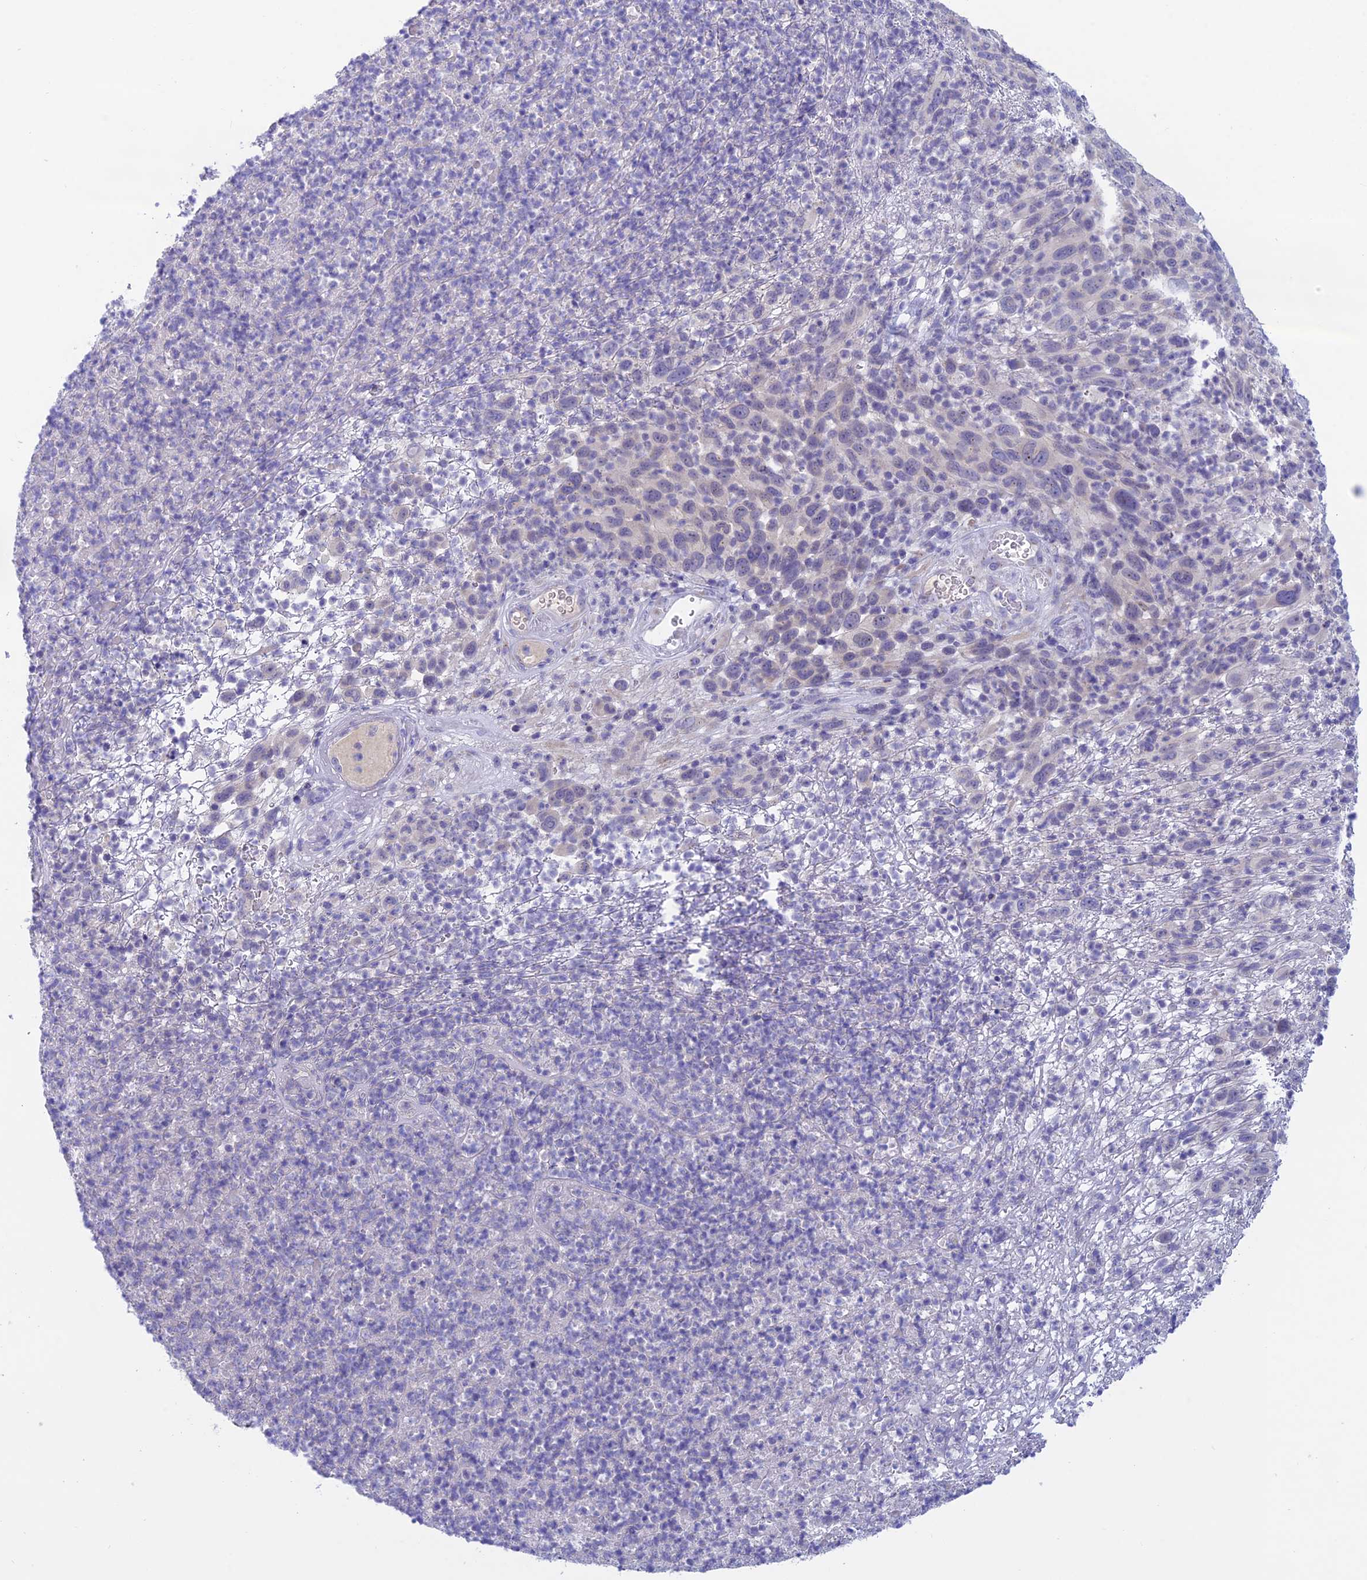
{"staining": {"intensity": "negative", "quantity": "none", "location": "none"}, "tissue": "melanoma", "cell_type": "Tumor cells", "image_type": "cancer", "snomed": [{"axis": "morphology", "description": "Malignant melanoma, NOS"}, {"axis": "topography", "description": "Skin"}], "caption": "This is an immunohistochemistry histopathology image of melanoma. There is no expression in tumor cells.", "gene": "XPO7", "patient": {"sex": "male", "age": 49}}